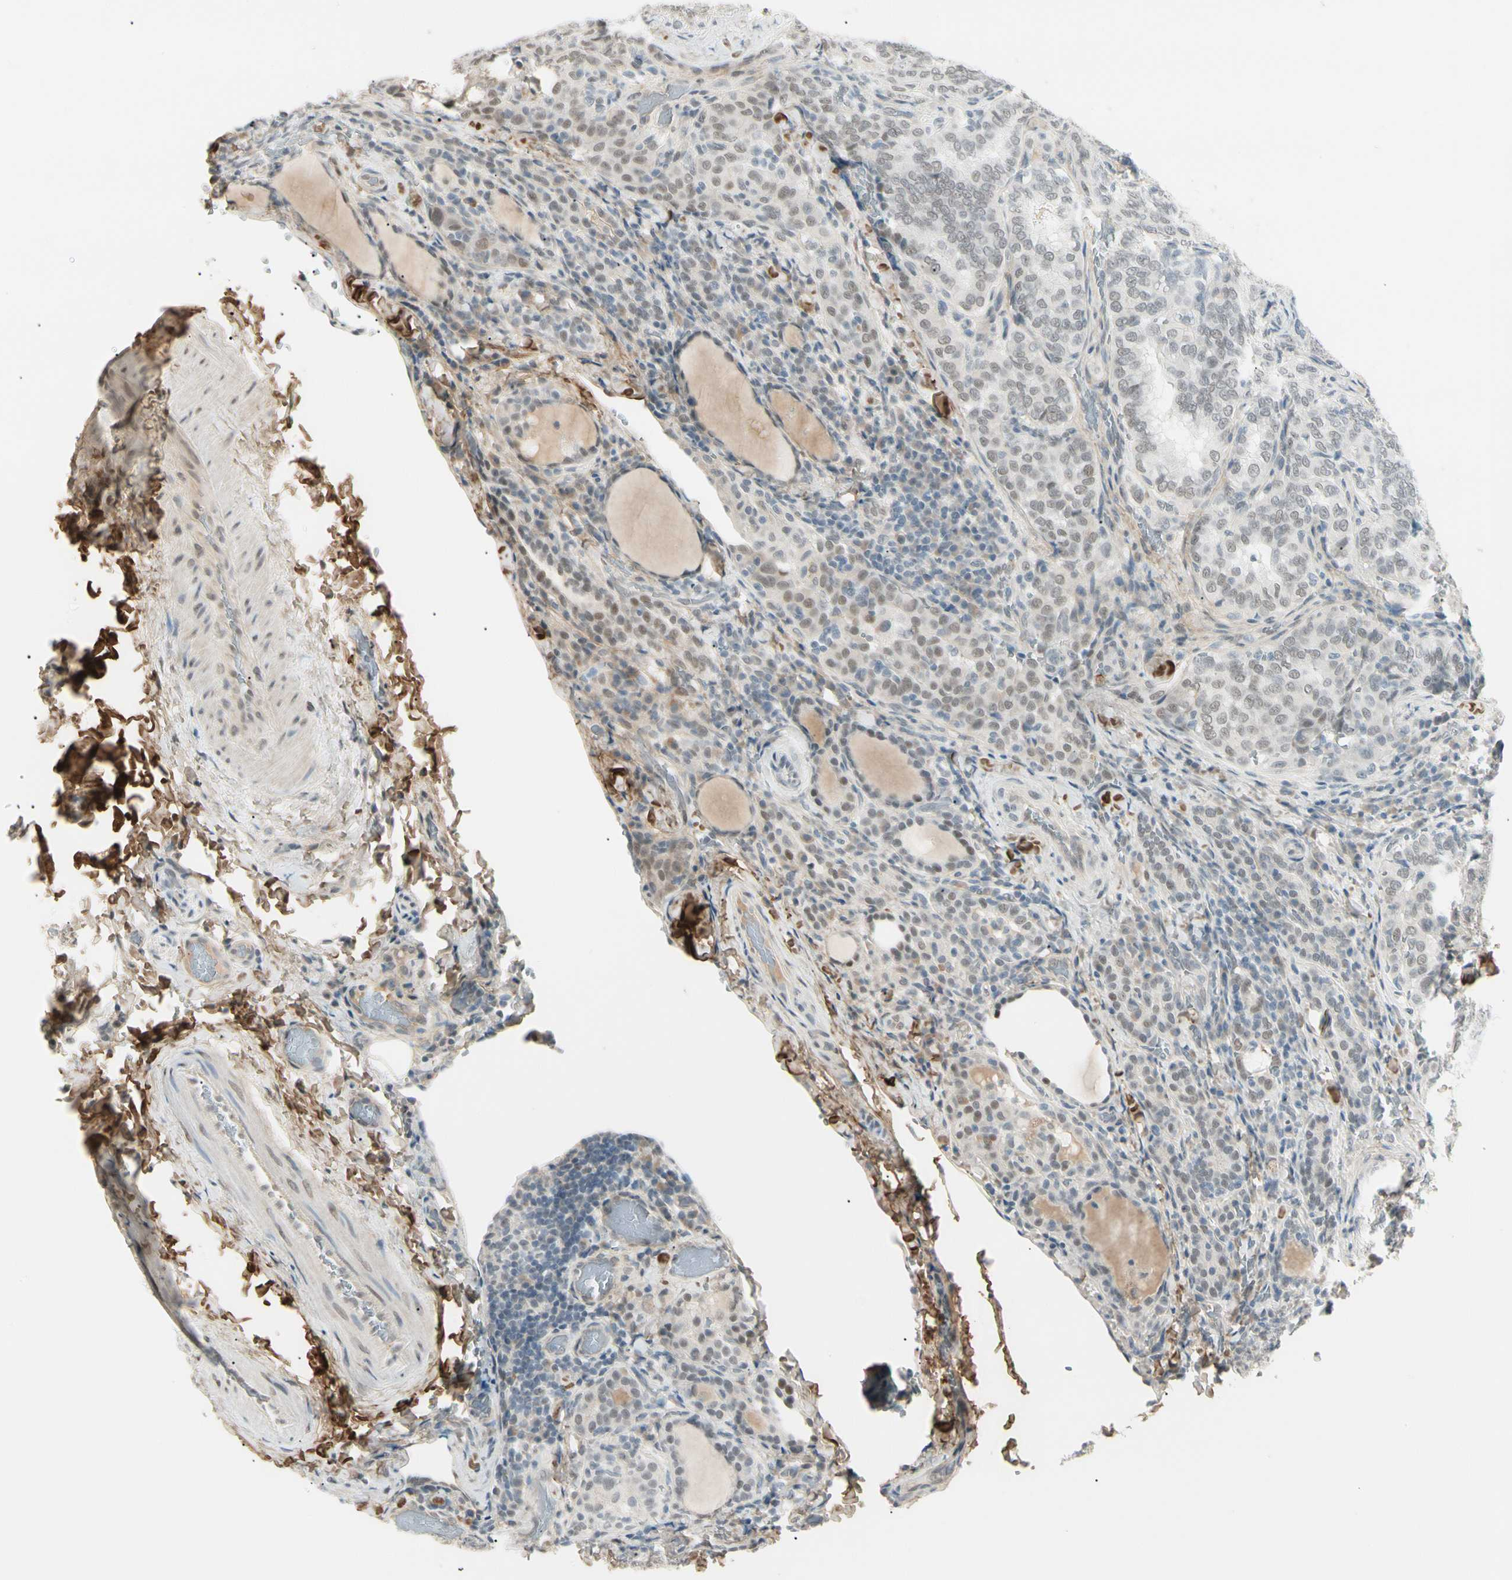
{"staining": {"intensity": "weak", "quantity": ">75%", "location": "nuclear"}, "tissue": "thyroid cancer", "cell_type": "Tumor cells", "image_type": "cancer", "snomed": [{"axis": "morphology", "description": "Normal tissue, NOS"}, {"axis": "morphology", "description": "Papillary adenocarcinoma, NOS"}, {"axis": "topography", "description": "Thyroid gland"}], "caption": "A micrograph of human thyroid papillary adenocarcinoma stained for a protein reveals weak nuclear brown staining in tumor cells.", "gene": "ASPN", "patient": {"sex": "female", "age": 30}}